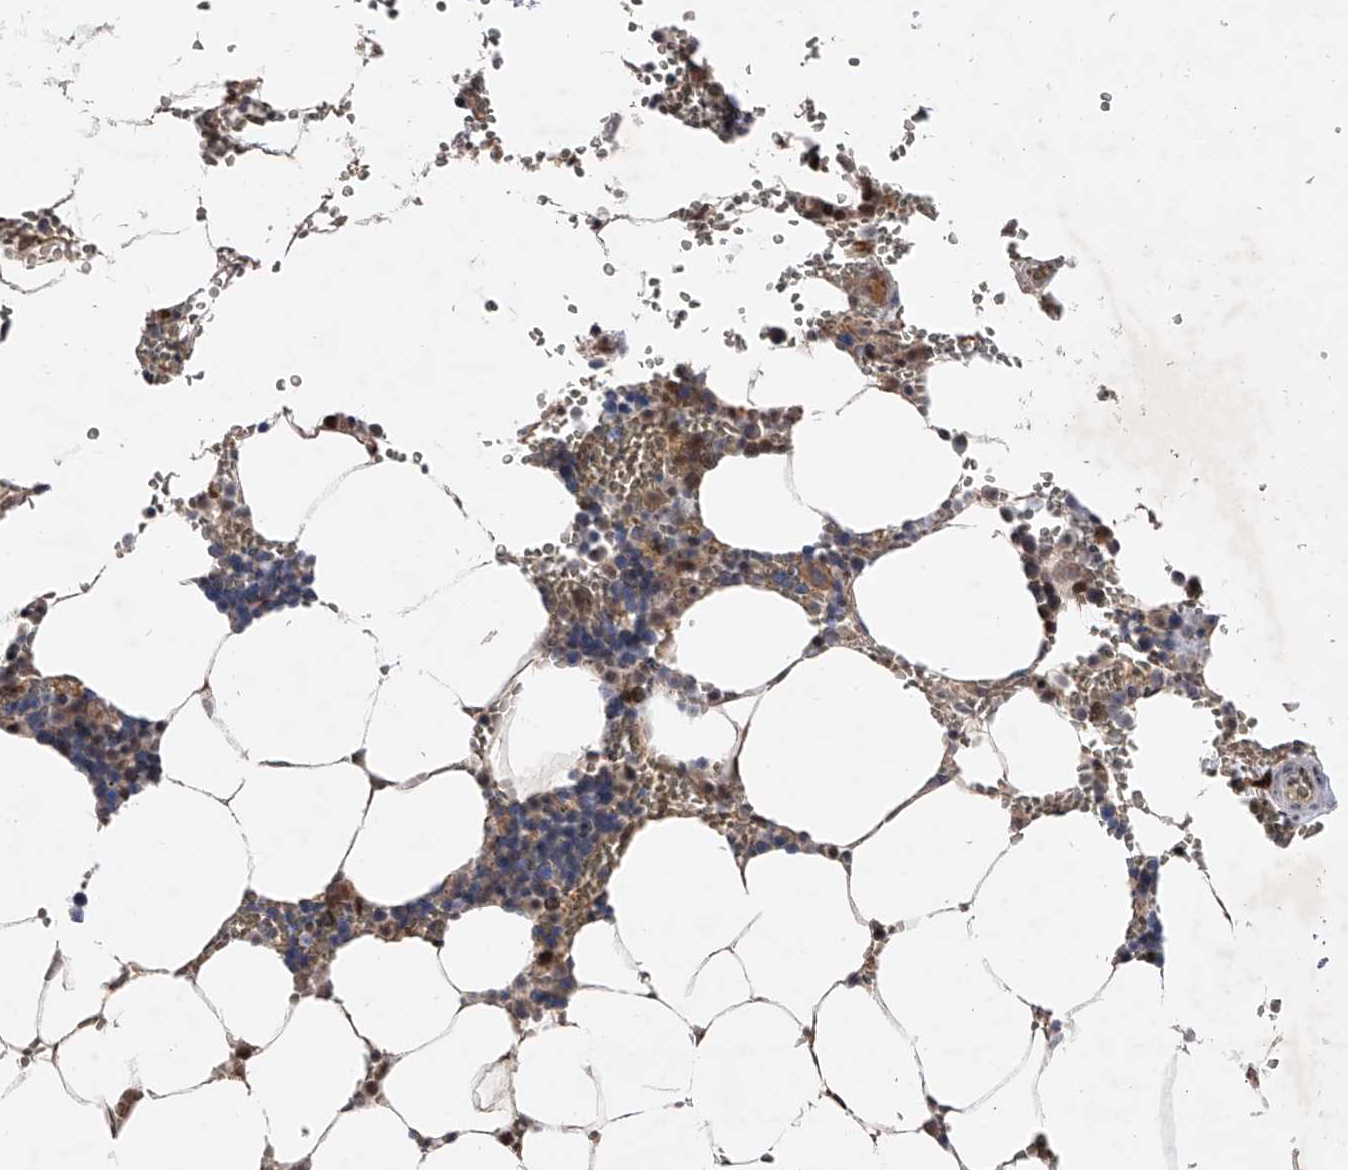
{"staining": {"intensity": "moderate", "quantity": "<25%", "location": "cytoplasmic/membranous,nuclear"}, "tissue": "bone marrow", "cell_type": "Hematopoietic cells", "image_type": "normal", "snomed": [{"axis": "morphology", "description": "Normal tissue, NOS"}, {"axis": "topography", "description": "Bone marrow"}], "caption": "Hematopoietic cells exhibit low levels of moderate cytoplasmic/membranous,nuclear positivity in about <25% of cells in benign human bone marrow. The staining was performed using DAB, with brown indicating positive protein expression. Nuclei are stained blue with hematoxylin.", "gene": "RWDD2A", "patient": {"sex": "male", "age": 70}}